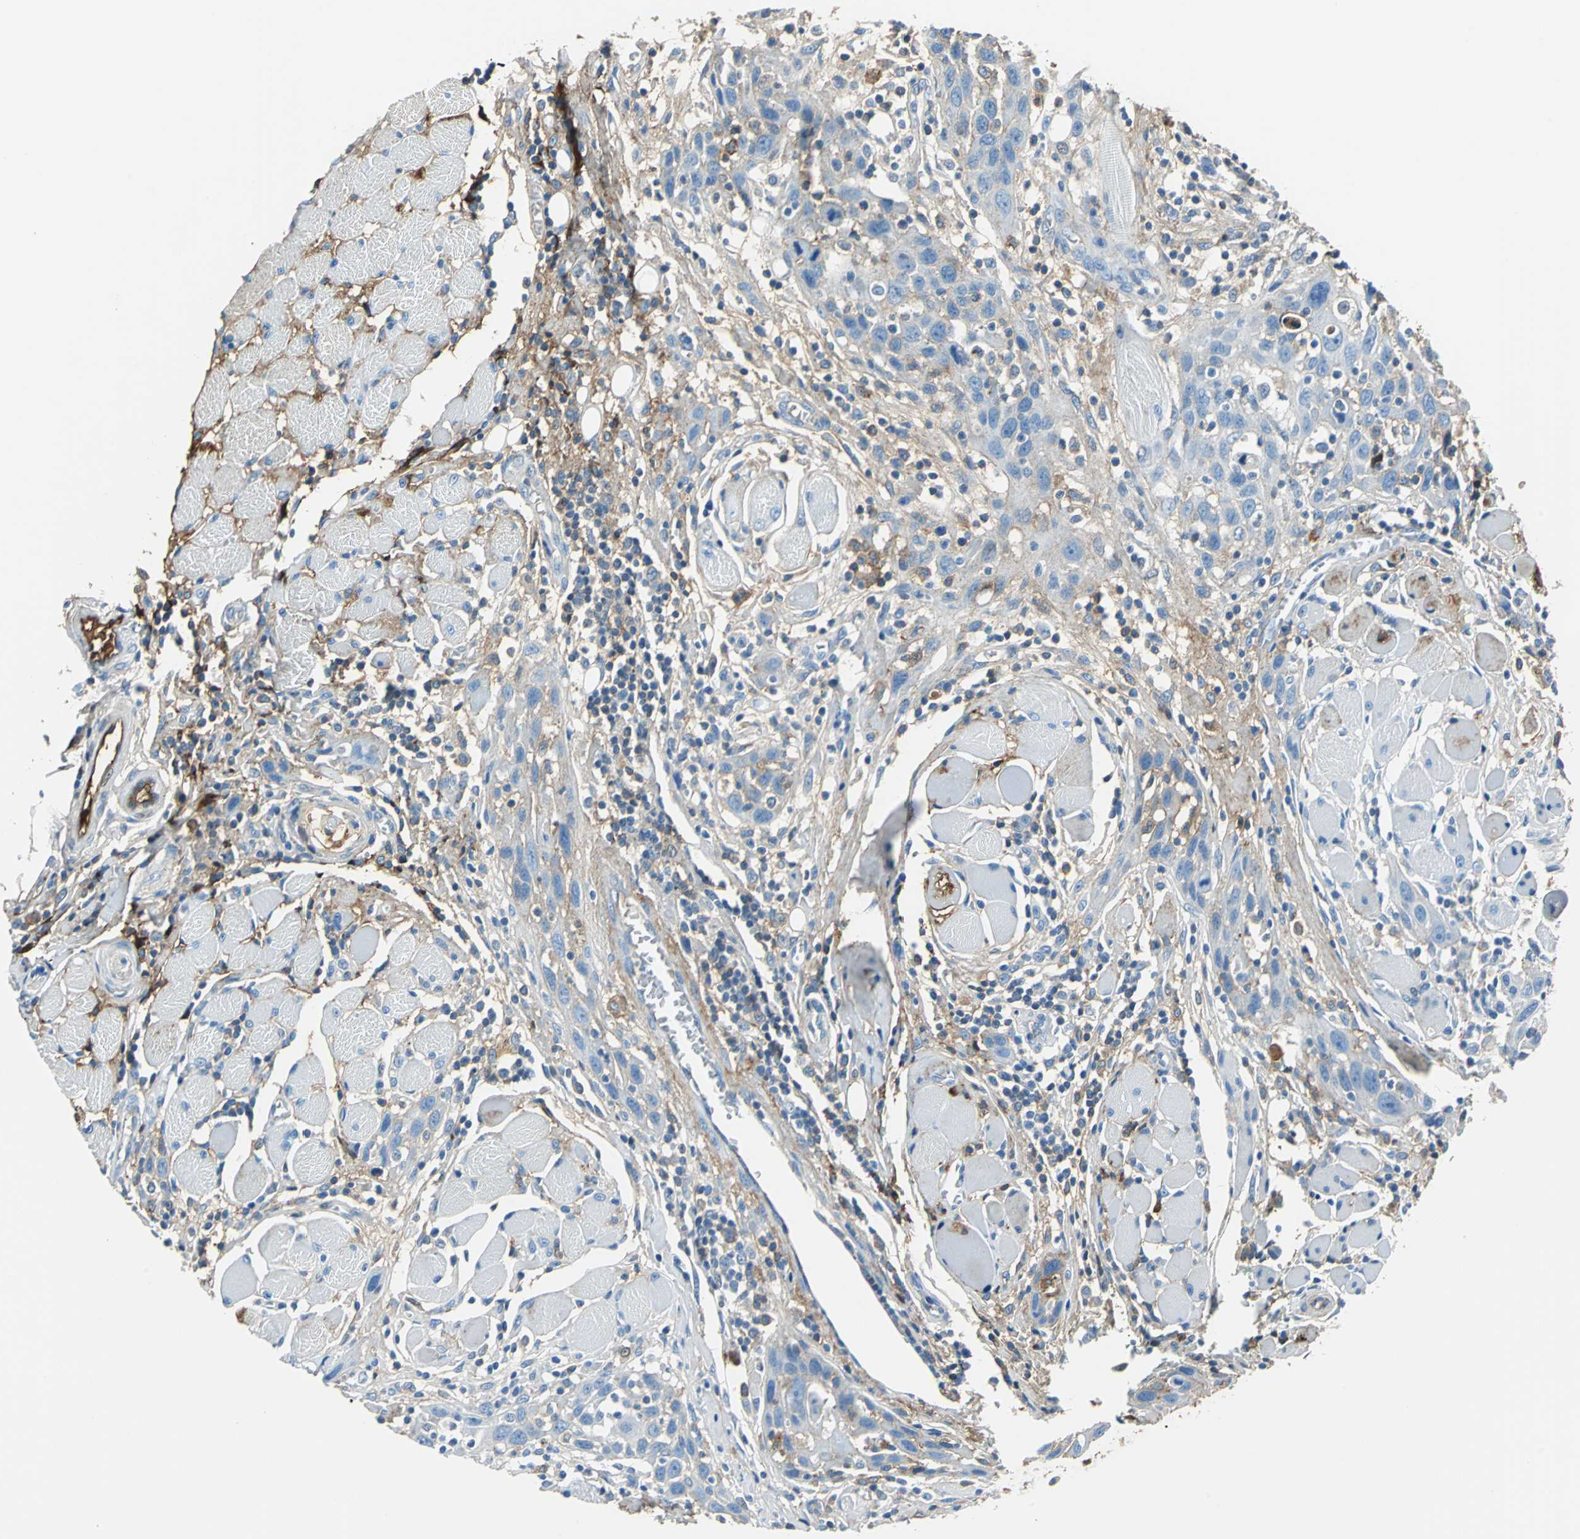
{"staining": {"intensity": "moderate", "quantity": "<25%", "location": "cytoplasmic/membranous"}, "tissue": "head and neck cancer", "cell_type": "Tumor cells", "image_type": "cancer", "snomed": [{"axis": "morphology", "description": "Squamous cell carcinoma, NOS"}, {"axis": "topography", "description": "Oral tissue"}, {"axis": "topography", "description": "Head-Neck"}], "caption": "A histopathology image showing moderate cytoplasmic/membranous expression in approximately <25% of tumor cells in squamous cell carcinoma (head and neck), as visualized by brown immunohistochemical staining.", "gene": "ALB", "patient": {"sex": "female", "age": 50}}